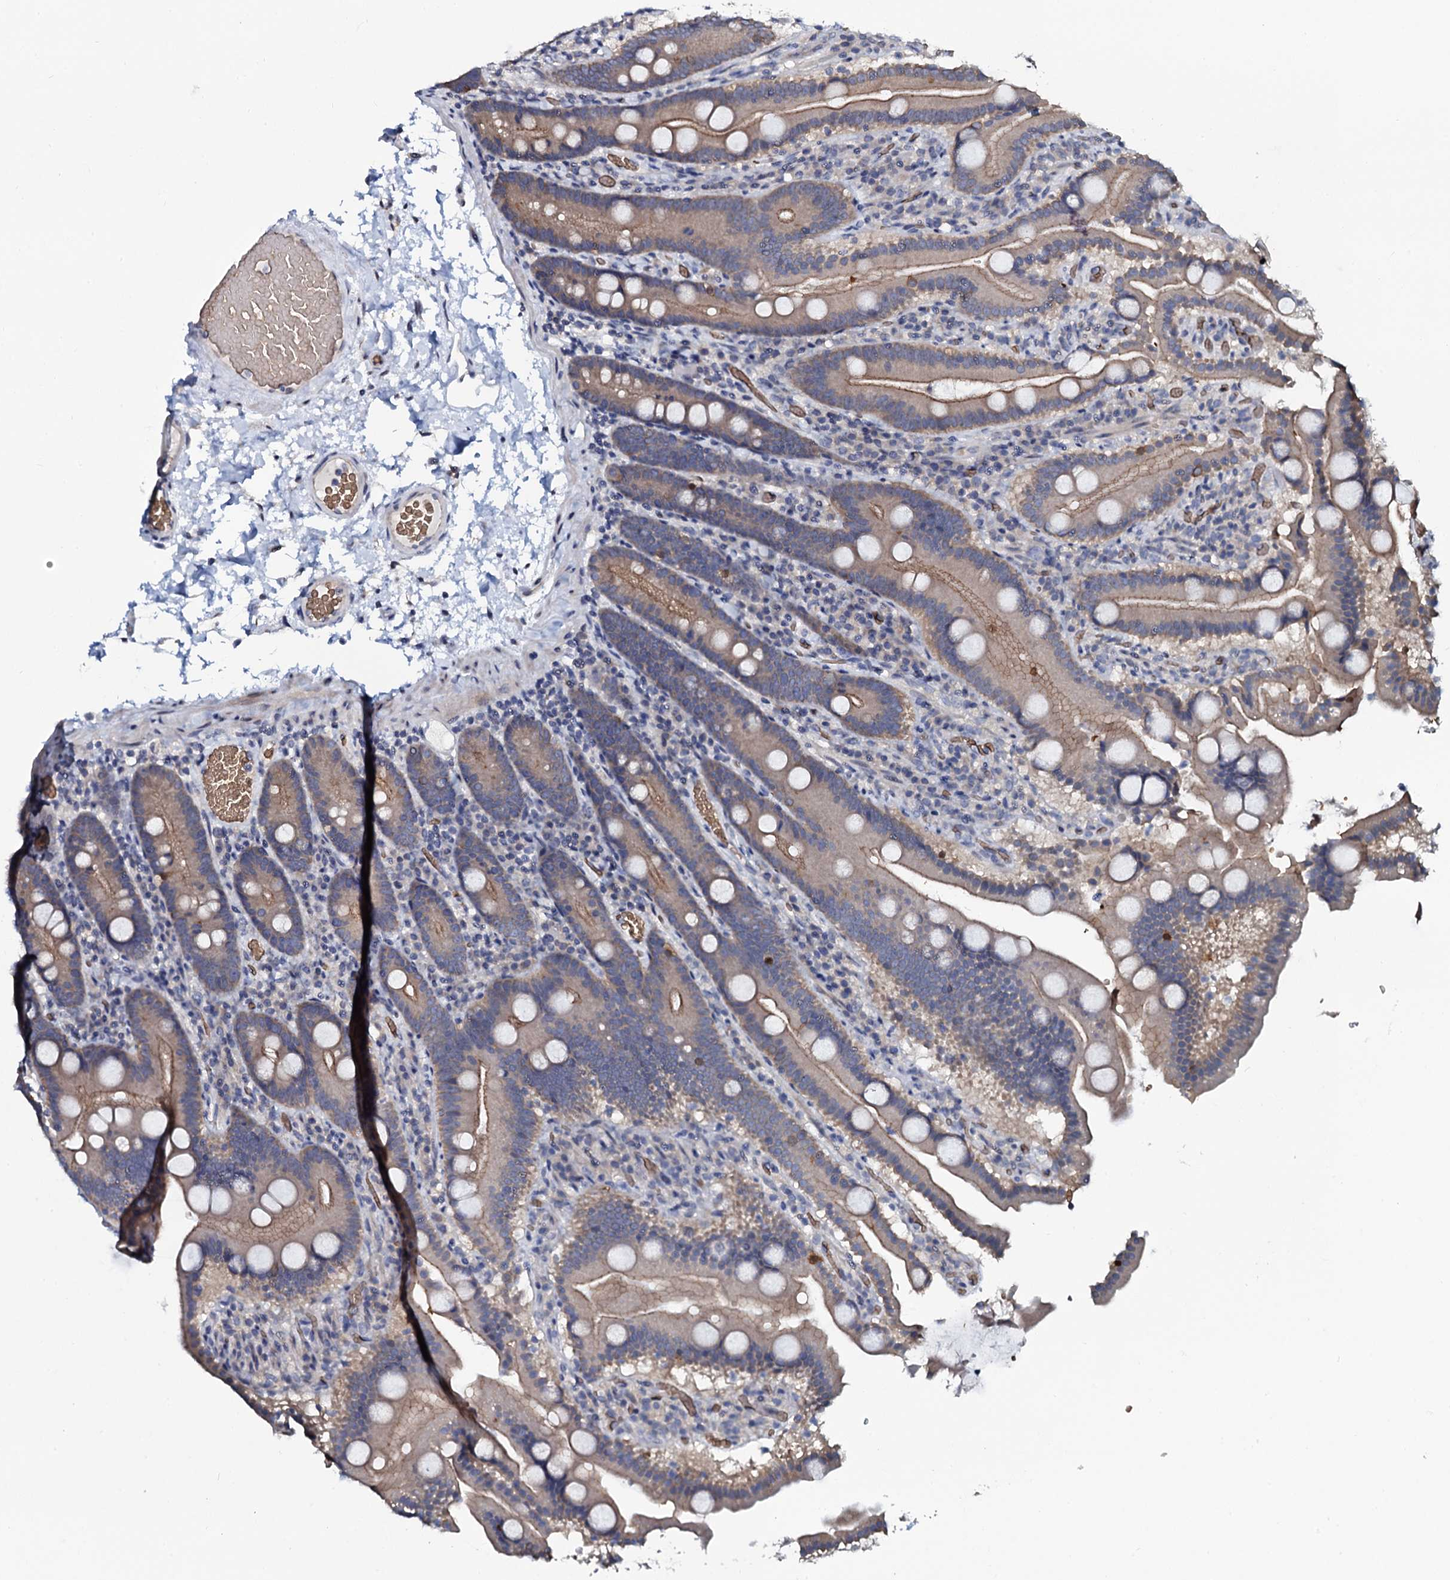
{"staining": {"intensity": "moderate", "quantity": "25%-75%", "location": "cytoplasmic/membranous"}, "tissue": "duodenum", "cell_type": "Glandular cells", "image_type": "normal", "snomed": [{"axis": "morphology", "description": "Normal tissue, NOS"}, {"axis": "topography", "description": "Duodenum"}], "caption": "Immunohistochemistry (DAB) staining of unremarkable duodenum displays moderate cytoplasmic/membranous protein staining in approximately 25%-75% of glandular cells. Immunohistochemistry (ihc) stains the protein in brown and the nuclei are stained blue.", "gene": "C10orf88", "patient": {"sex": "male", "age": 55}}